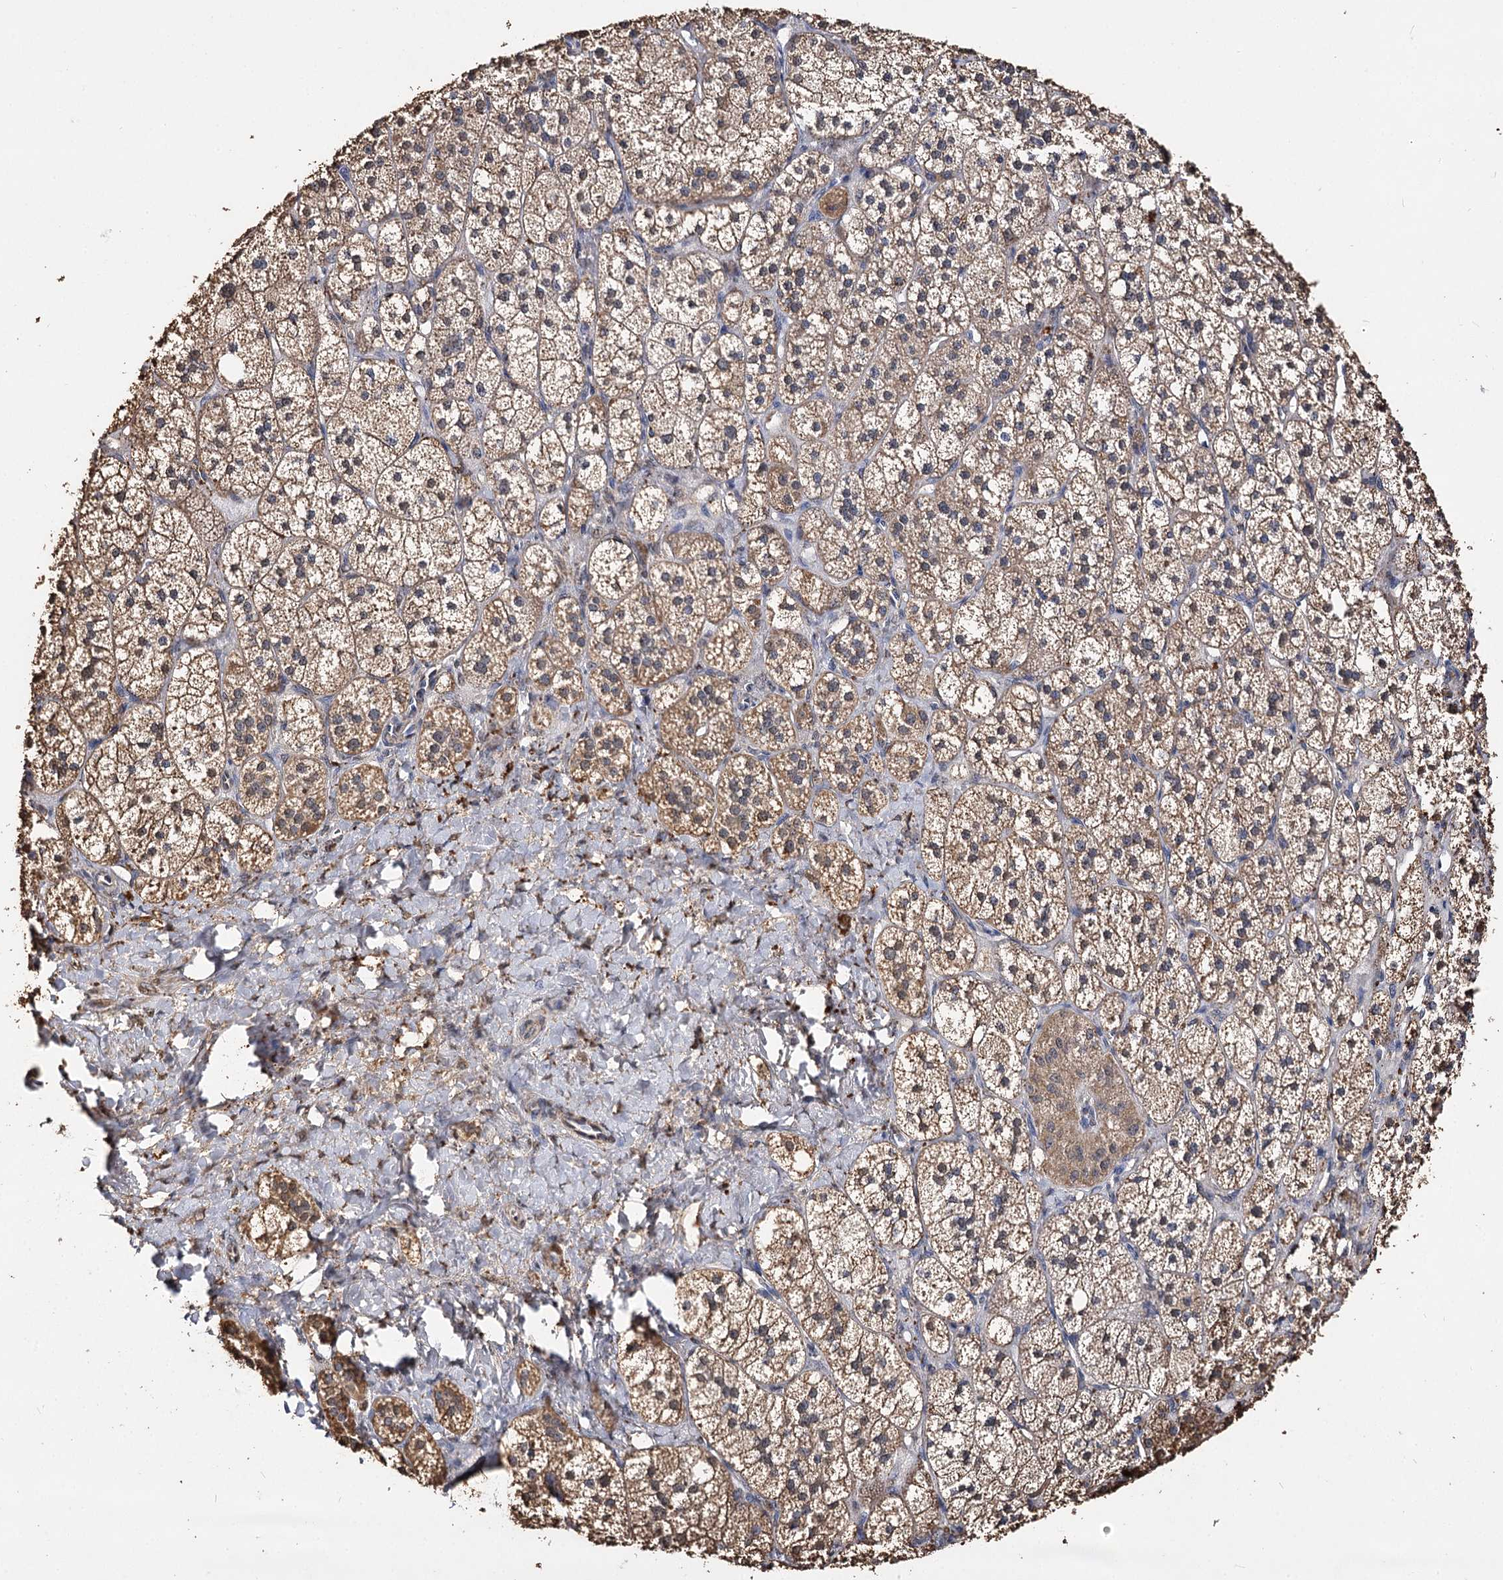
{"staining": {"intensity": "moderate", "quantity": ">75%", "location": "cytoplasmic/membranous"}, "tissue": "adrenal gland", "cell_type": "Glandular cells", "image_type": "normal", "snomed": [{"axis": "morphology", "description": "Normal tissue, NOS"}, {"axis": "topography", "description": "Adrenal gland"}], "caption": "Adrenal gland stained with a brown dye demonstrates moderate cytoplasmic/membranous positive staining in about >75% of glandular cells.", "gene": "ARL13A", "patient": {"sex": "male", "age": 61}}